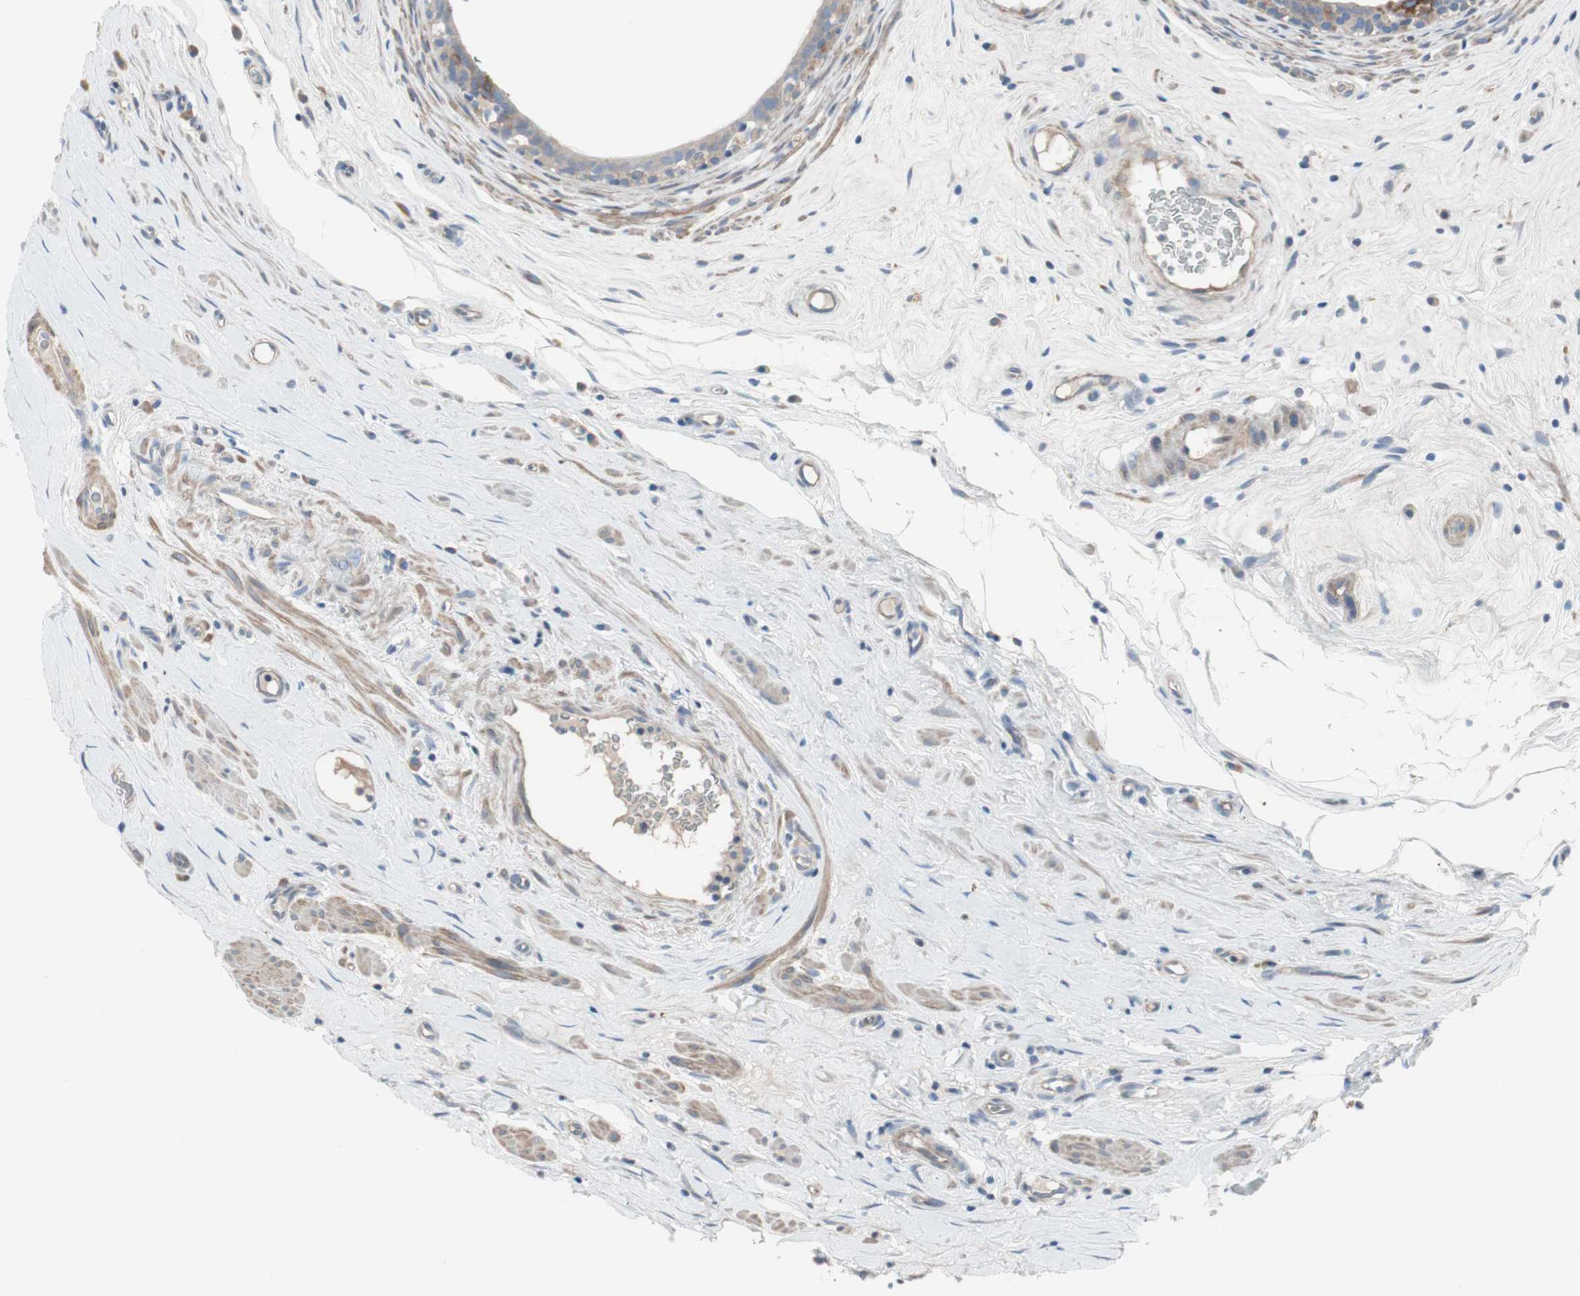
{"staining": {"intensity": "weak", "quantity": "<25%", "location": "cytoplasmic/membranous"}, "tissue": "epididymis", "cell_type": "Glandular cells", "image_type": "normal", "snomed": [{"axis": "morphology", "description": "Normal tissue, NOS"}, {"axis": "morphology", "description": "Inflammation, NOS"}, {"axis": "topography", "description": "Epididymis"}], "caption": "The image displays no significant positivity in glandular cells of epididymis.", "gene": "PIGR", "patient": {"sex": "male", "age": 84}}